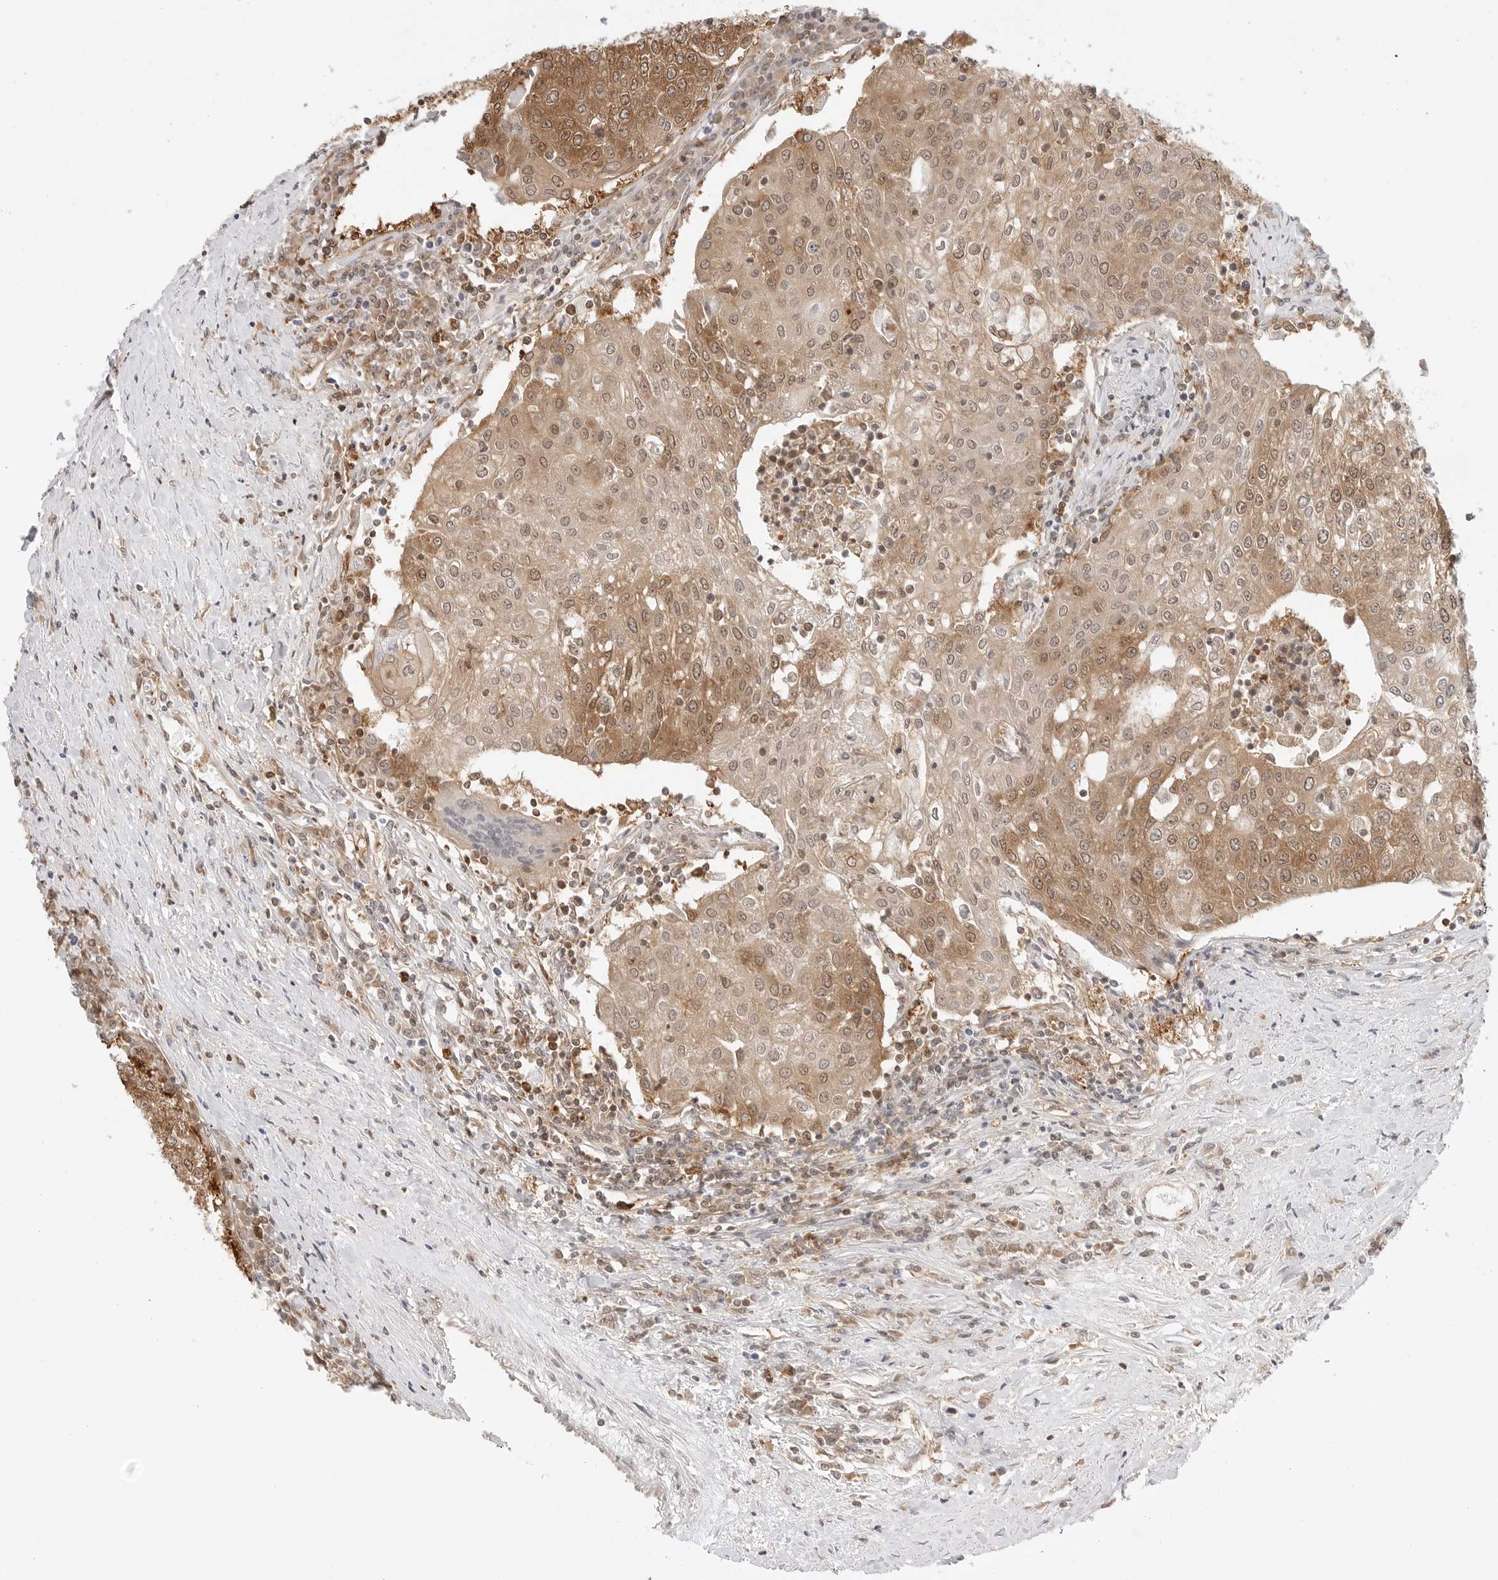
{"staining": {"intensity": "moderate", "quantity": ">75%", "location": "cytoplasmic/membranous,nuclear"}, "tissue": "urothelial cancer", "cell_type": "Tumor cells", "image_type": "cancer", "snomed": [{"axis": "morphology", "description": "Urothelial carcinoma, High grade"}, {"axis": "topography", "description": "Urinary bladder"}], "caption": "Urothelial cancer was stained to show a protein in brown. There is medium levels of moderate cytoplasmic/membranous and nuclear staining in about >75% of tumor cells.", "gene": "NUDC", "patient": {"sex": "female", "age": 85}}